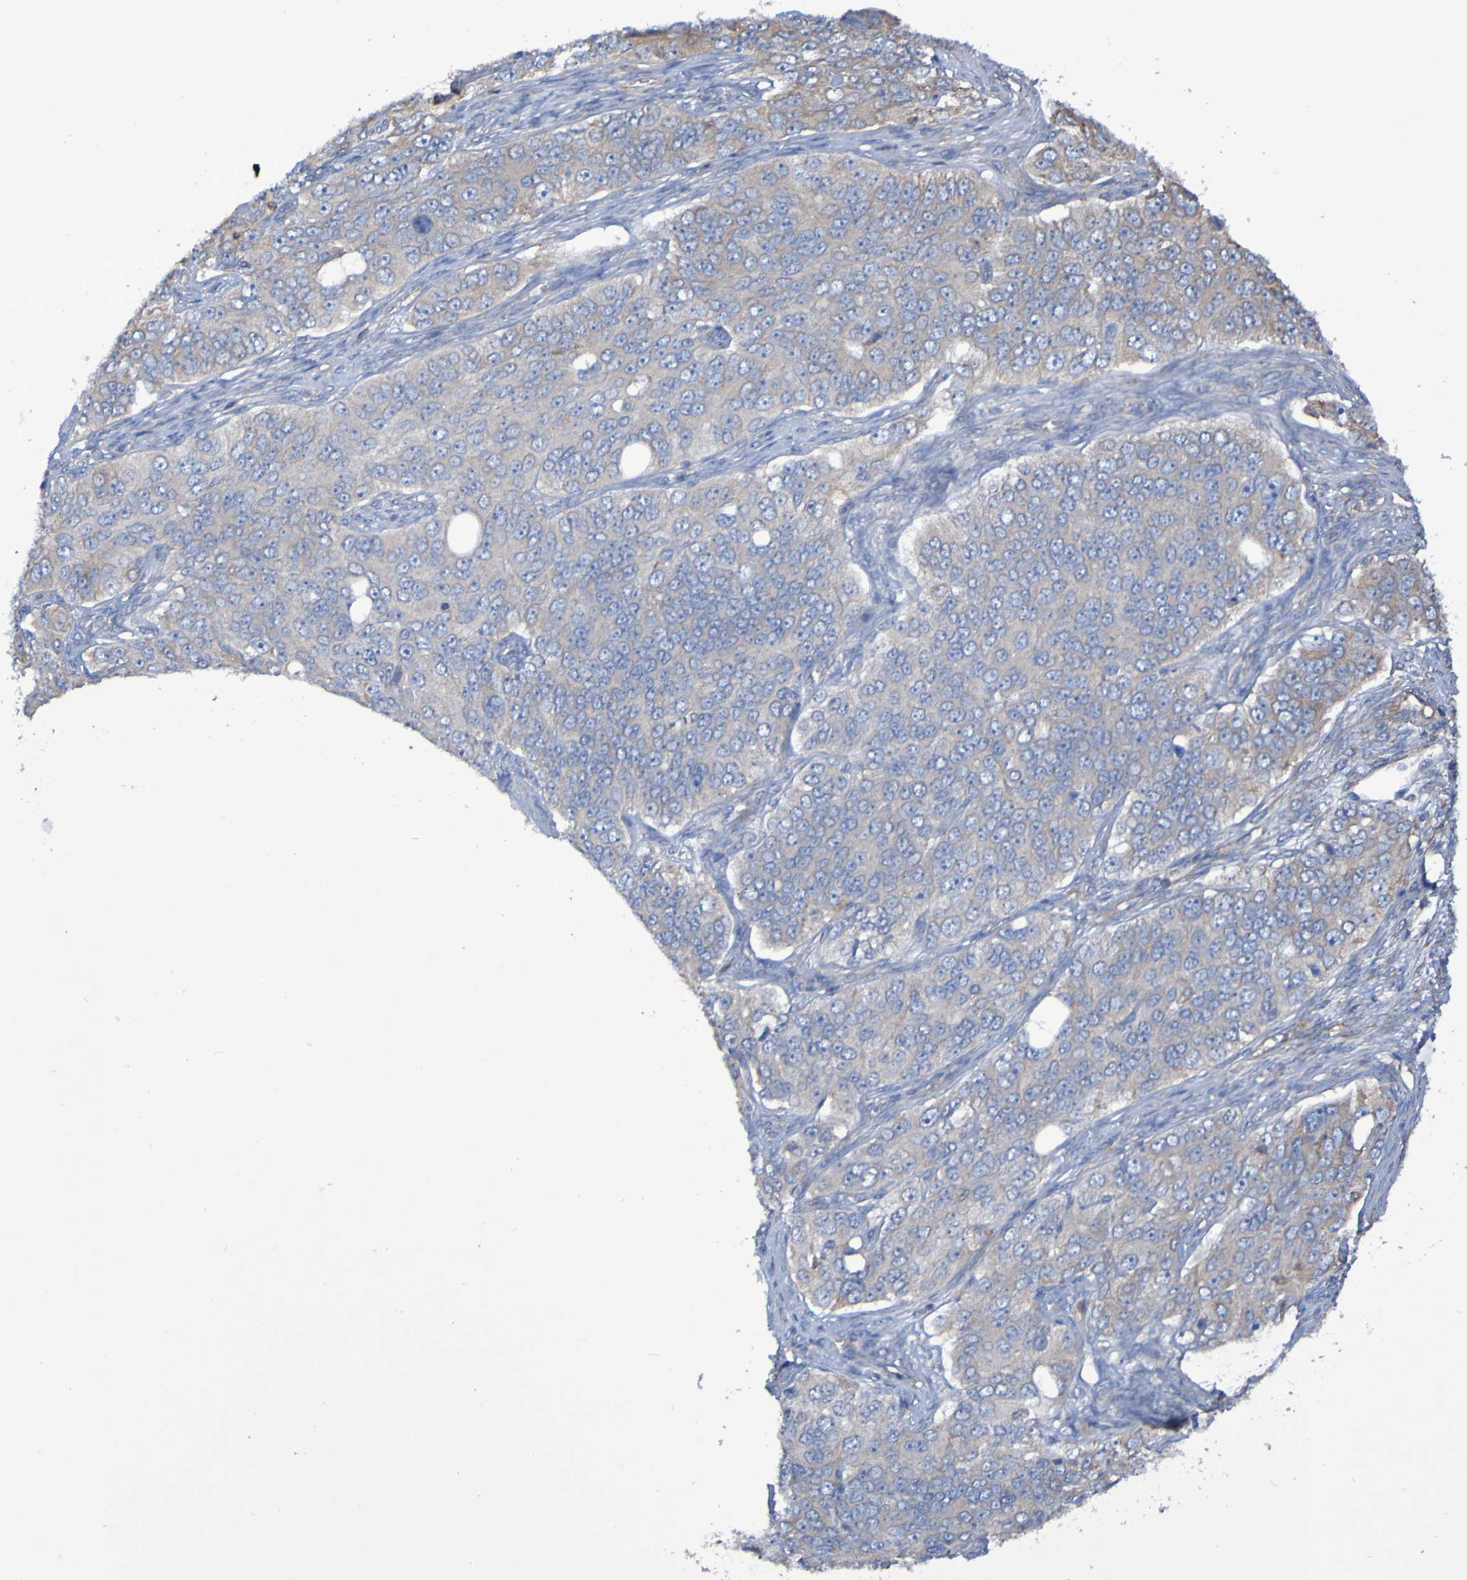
{"staining": {"intensity": "weak", "quantity": "<25%", "location": "cytoplasmic/membranous"}, "tissue": "ovarian cancer", "cell_type": "Tumor cells", "image_type": "cancer", "snomed": [{"axis": "morphology", "description": "Carcinoma, endometroid"}, {"axis": "topography", "description": "Ovary"}], "caption": "There is no significant positivity in tumor cells of ovarian cancer (endometroid carcinoma).", "gene": "SYNJ1", "patient": {"sex": "female", "age": 51}}